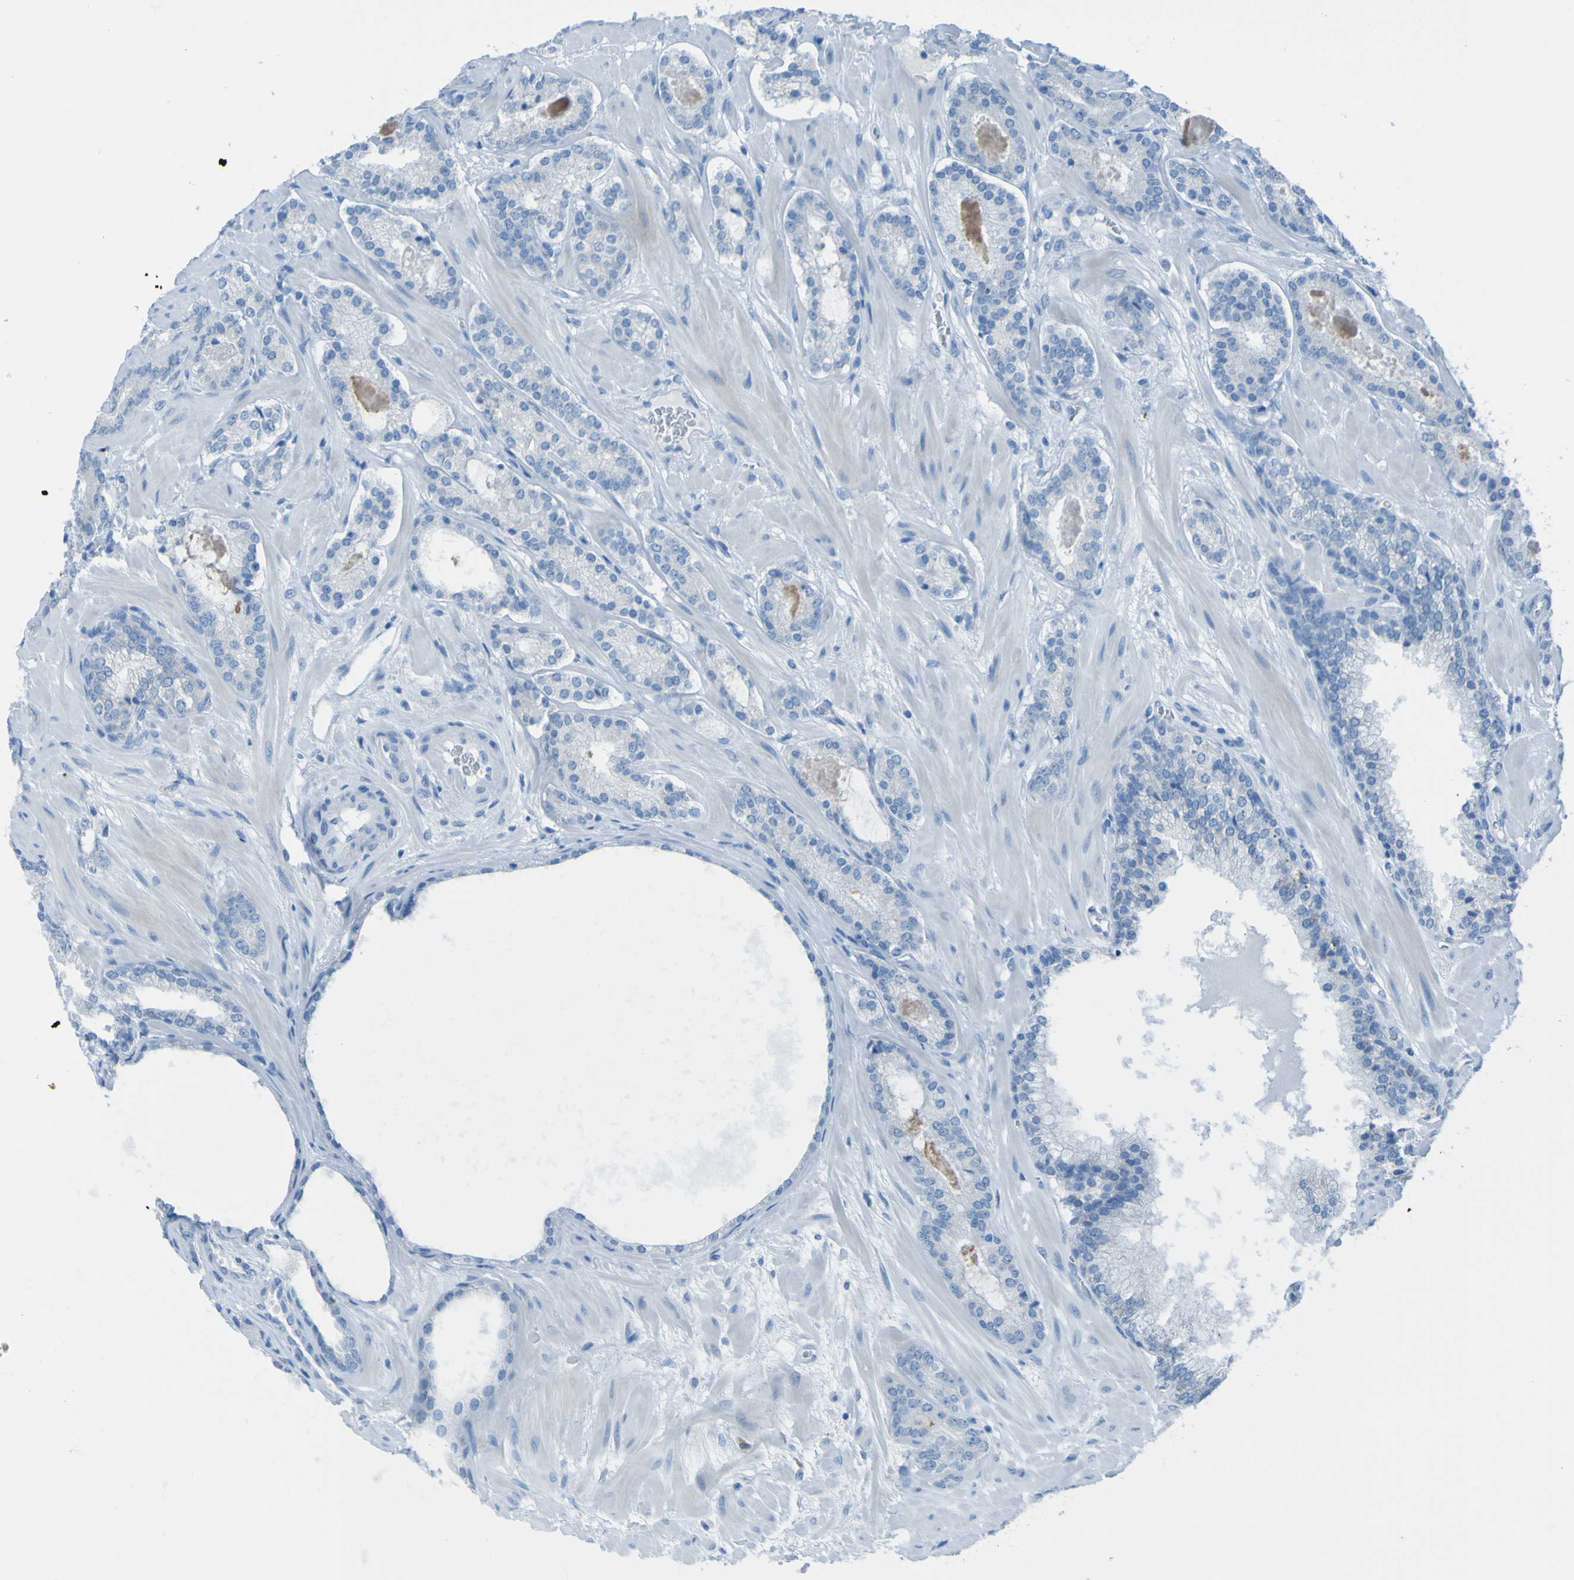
{"staining": {"intensity": "negative", "quantity": "none", "location": "none"}, "tissue": "prostate cancer", "cell_type": "Tumor cells", "image_type": "cancer", "snomed": [{"axis": "morphology", "description": "Adenocarcinoma, Low grade"}, {"axis": "topography", "description": "Prostate"}], "caption": "This photomicrograph is of prostate cancer stained with IHC to label a protein in brown with the nuclei are counter-stained blue. There is no staining in tumor cells.", "gene": "ACMSD", "patient": {"sex": "male", "age": 63}}